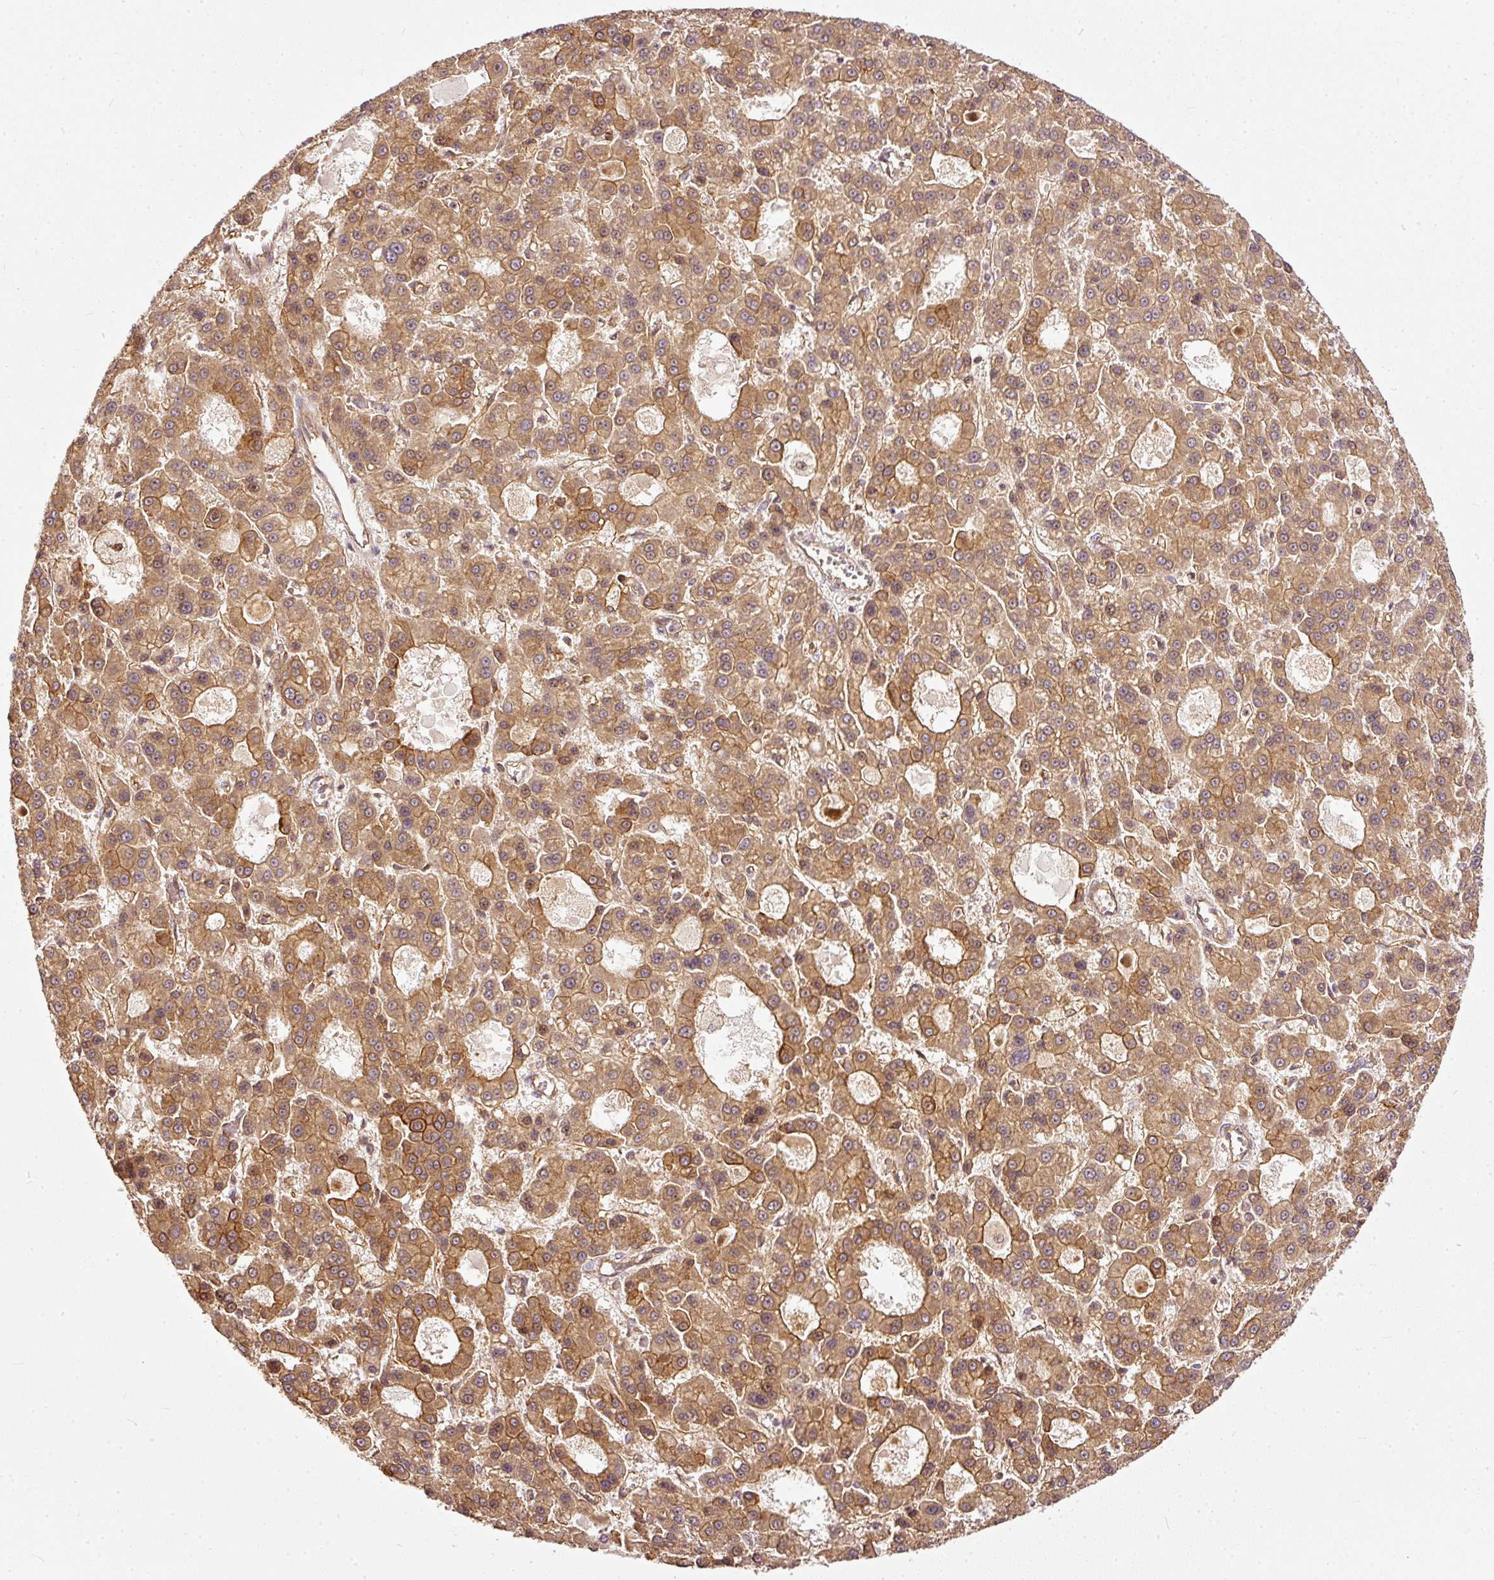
{"staining": {"intensity": "moderate", "quantity": ">75%", "location": "cytoplasmic/membranous"}, "tissue": "liver cancer", "cell_type": "Tumor cells", "image_type": "cancer", "snomed": [{"axis": "morphology", "description": "Carcinoma, Hepatocellular, NOS"}, {"axis": "topography", "description": "Liver"}], "caption": "Human liver cancer (hepatocellular carcinoma) stained for a protein (brown) displays moderate cytoplasmic/membranous positive staining in about >75% of tumor cells.", "gene": "MIF4GD", "patient": {"sex": "male", "age": 70}}